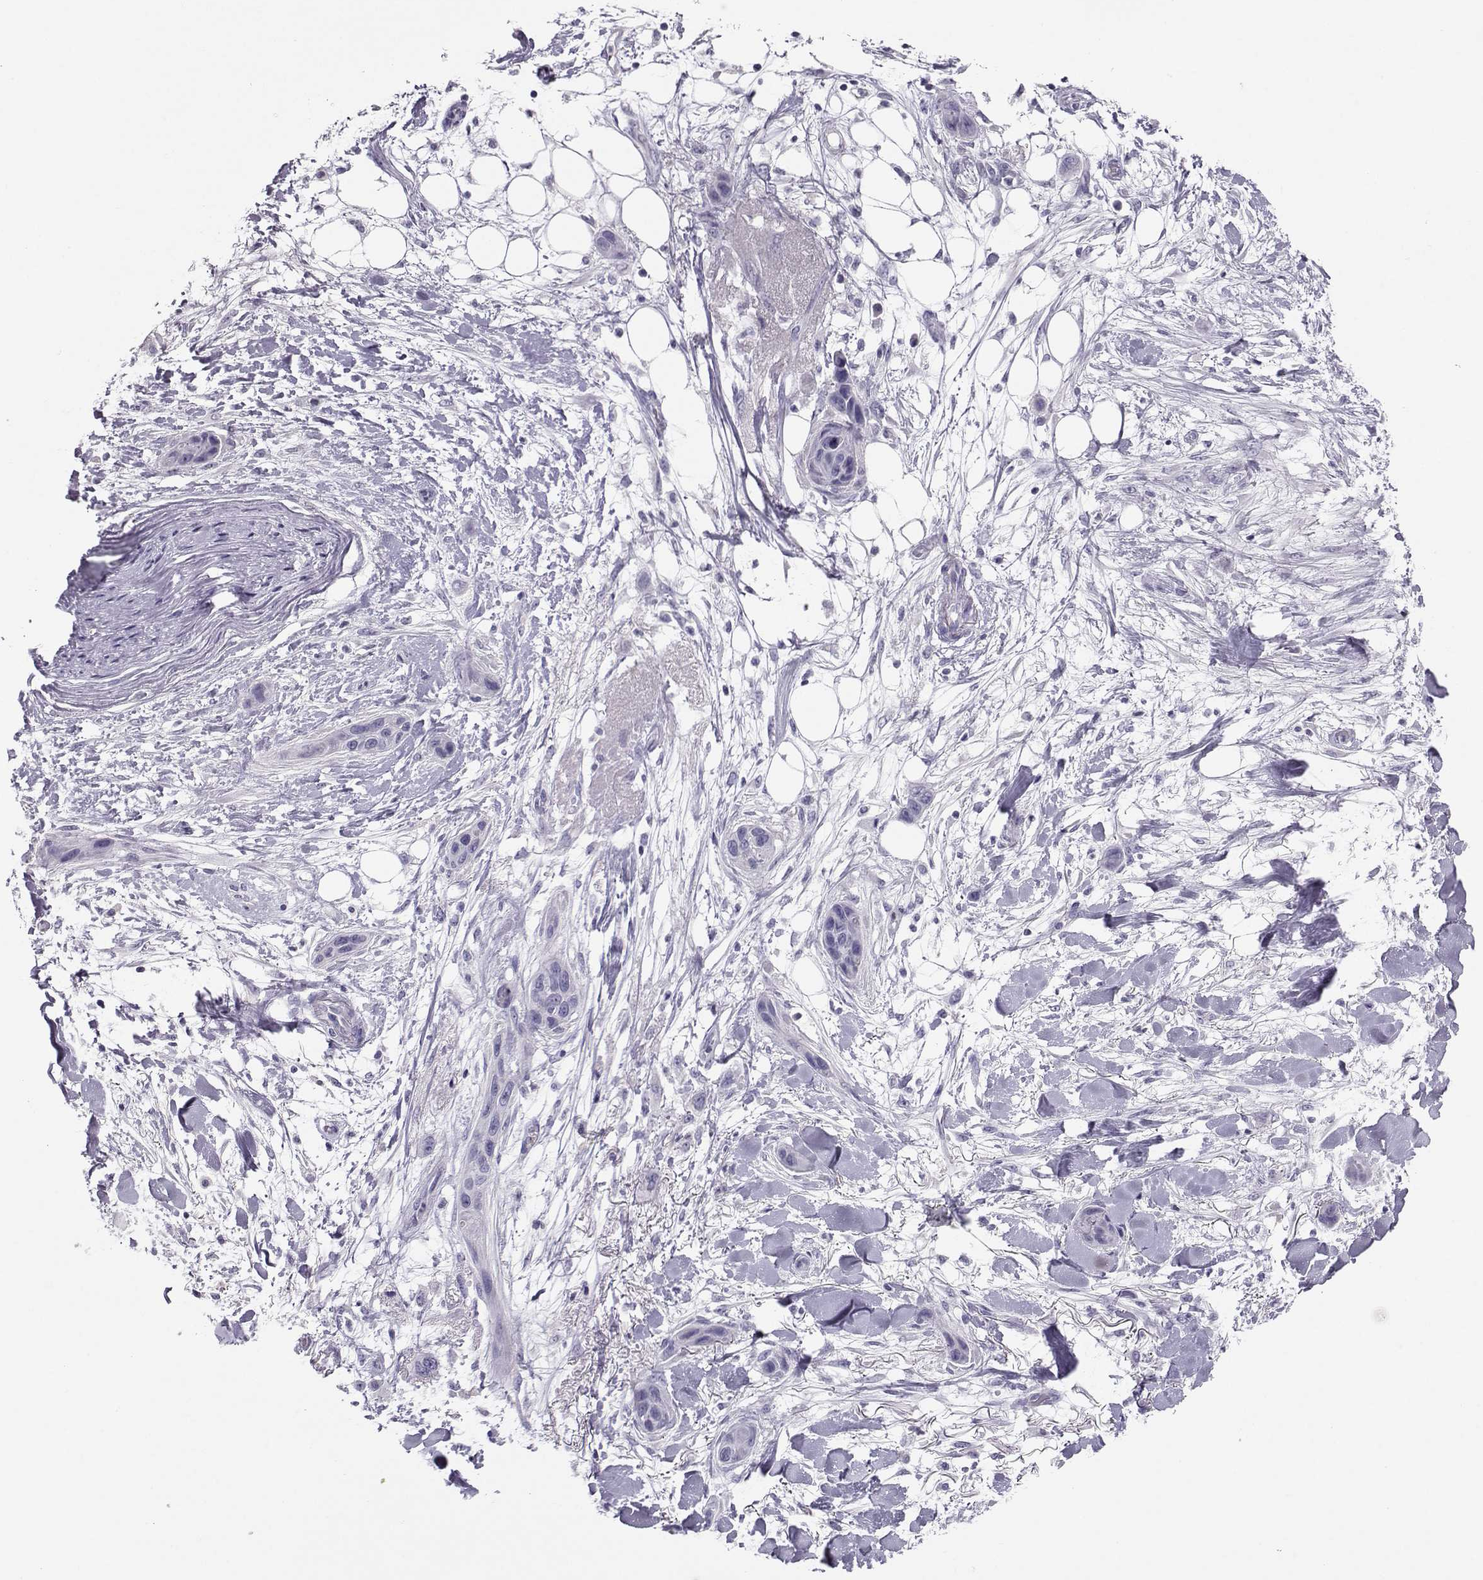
{"staining": {"intensity": "negative", "quantity": "none", "location": "none"}, "tissue": "skin cancer", "cell_type": "Tumor cells", "image_type": "cancer", "snomed": [{"axis": "morphology", "description": "Squamous cell carcinoma, NOS"}, {"axis": "topography", "description": "Skin"}], "caption": "Tumor cells are negative for brown protein staining in skin cancer.", "gene": "ARMC2", "patient": {"sex": "male", "age": 79}}